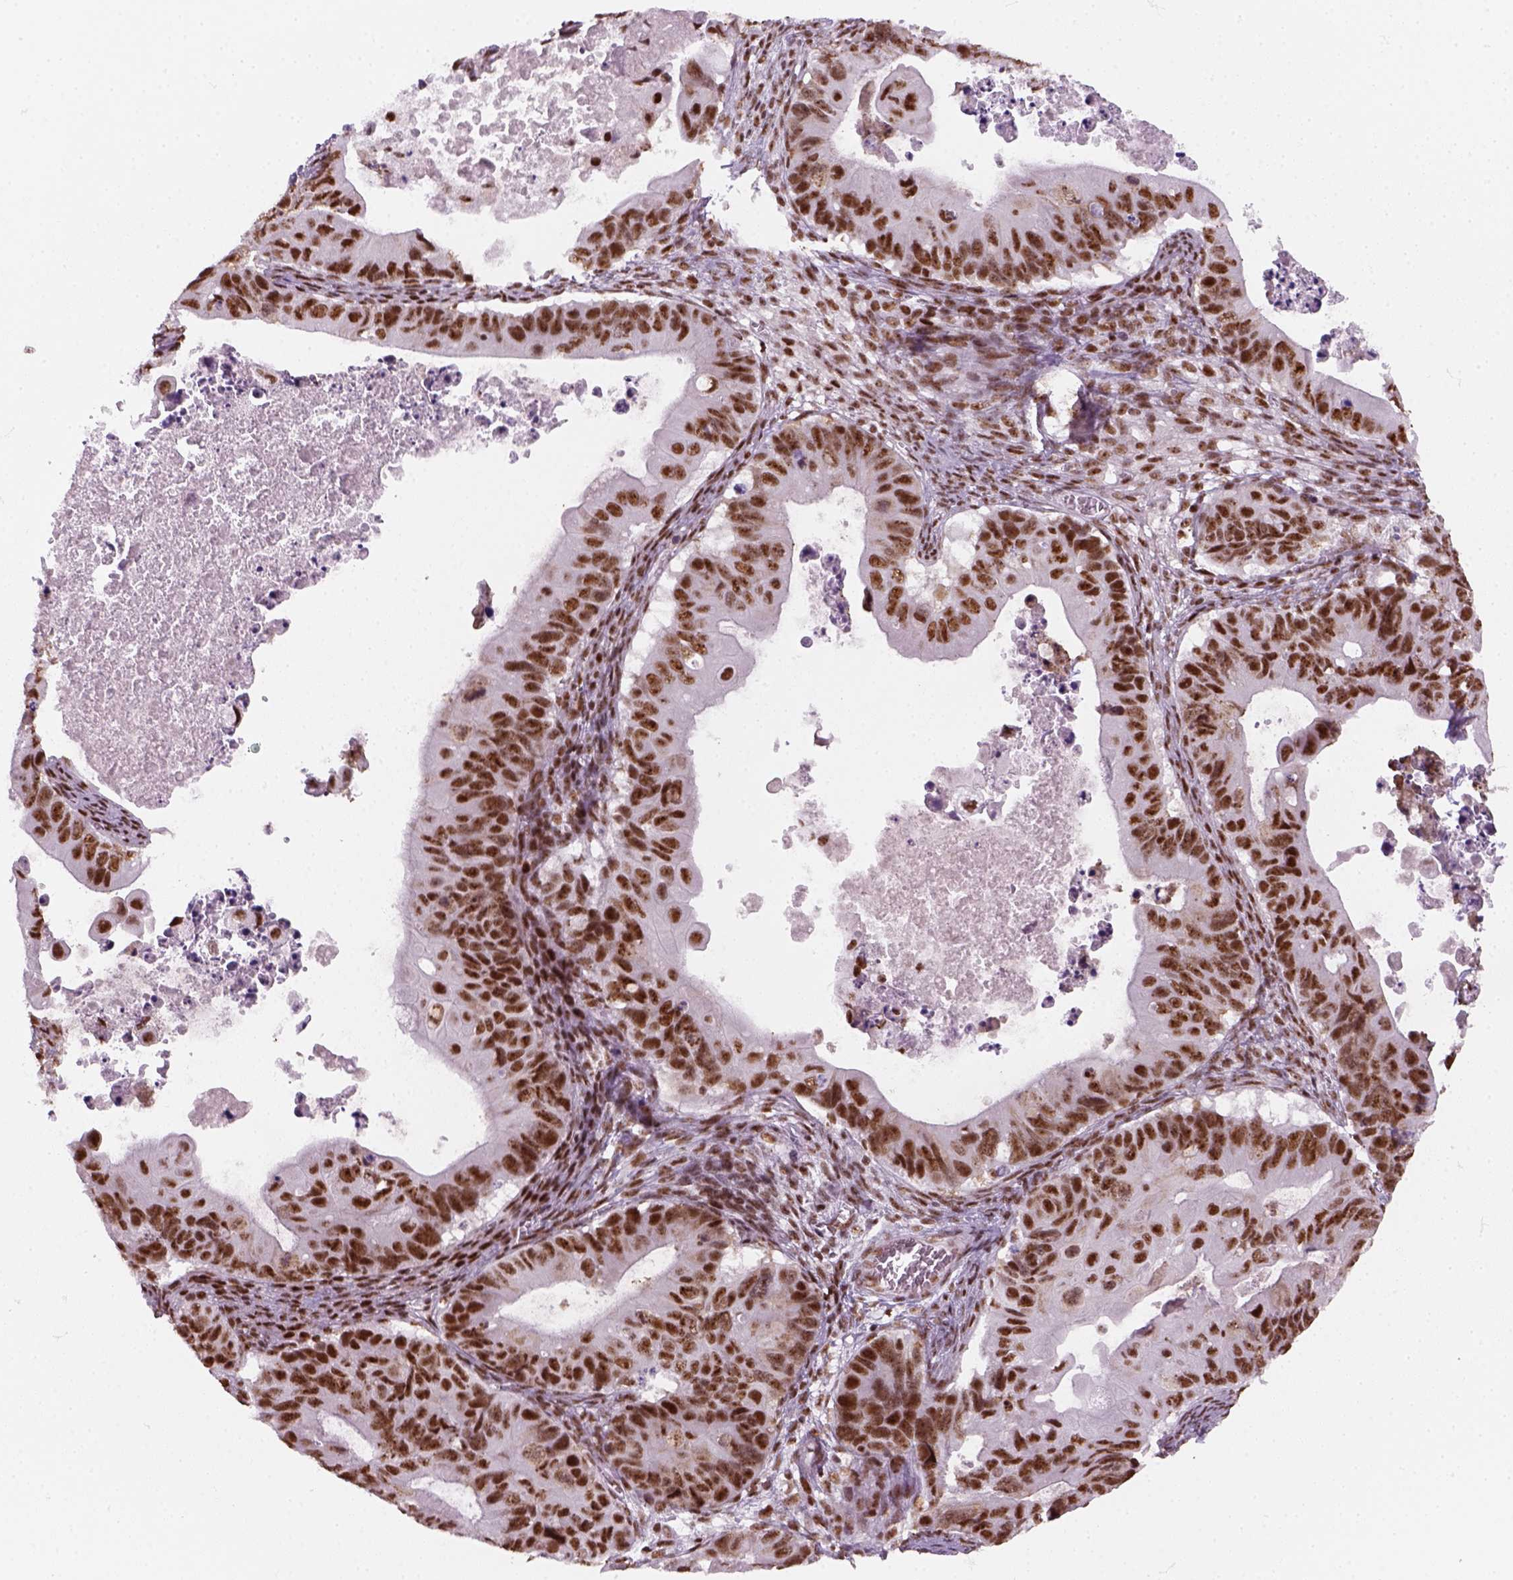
{"staining": {"intensity": "strong", "quantity": ">75%", "location": "nuclear"}, "tissue": "ovarian cancer", "cell_type": "Tumor cells", "image_type": "cancer", "snomed": [{"axis": "morphology", "description": "Cystadenocarcinoma, mucinous, NOS"}, {"axis": "topography", "description": "Ovary"}], "caption": "This photomicrograph reveals IHC staining of human ovarian cancer, with high strong nuclear staining in approximately >75% of tumor cells.", "gene": "GTF2F1", "patient": {"sex": "female", "age": 64}}